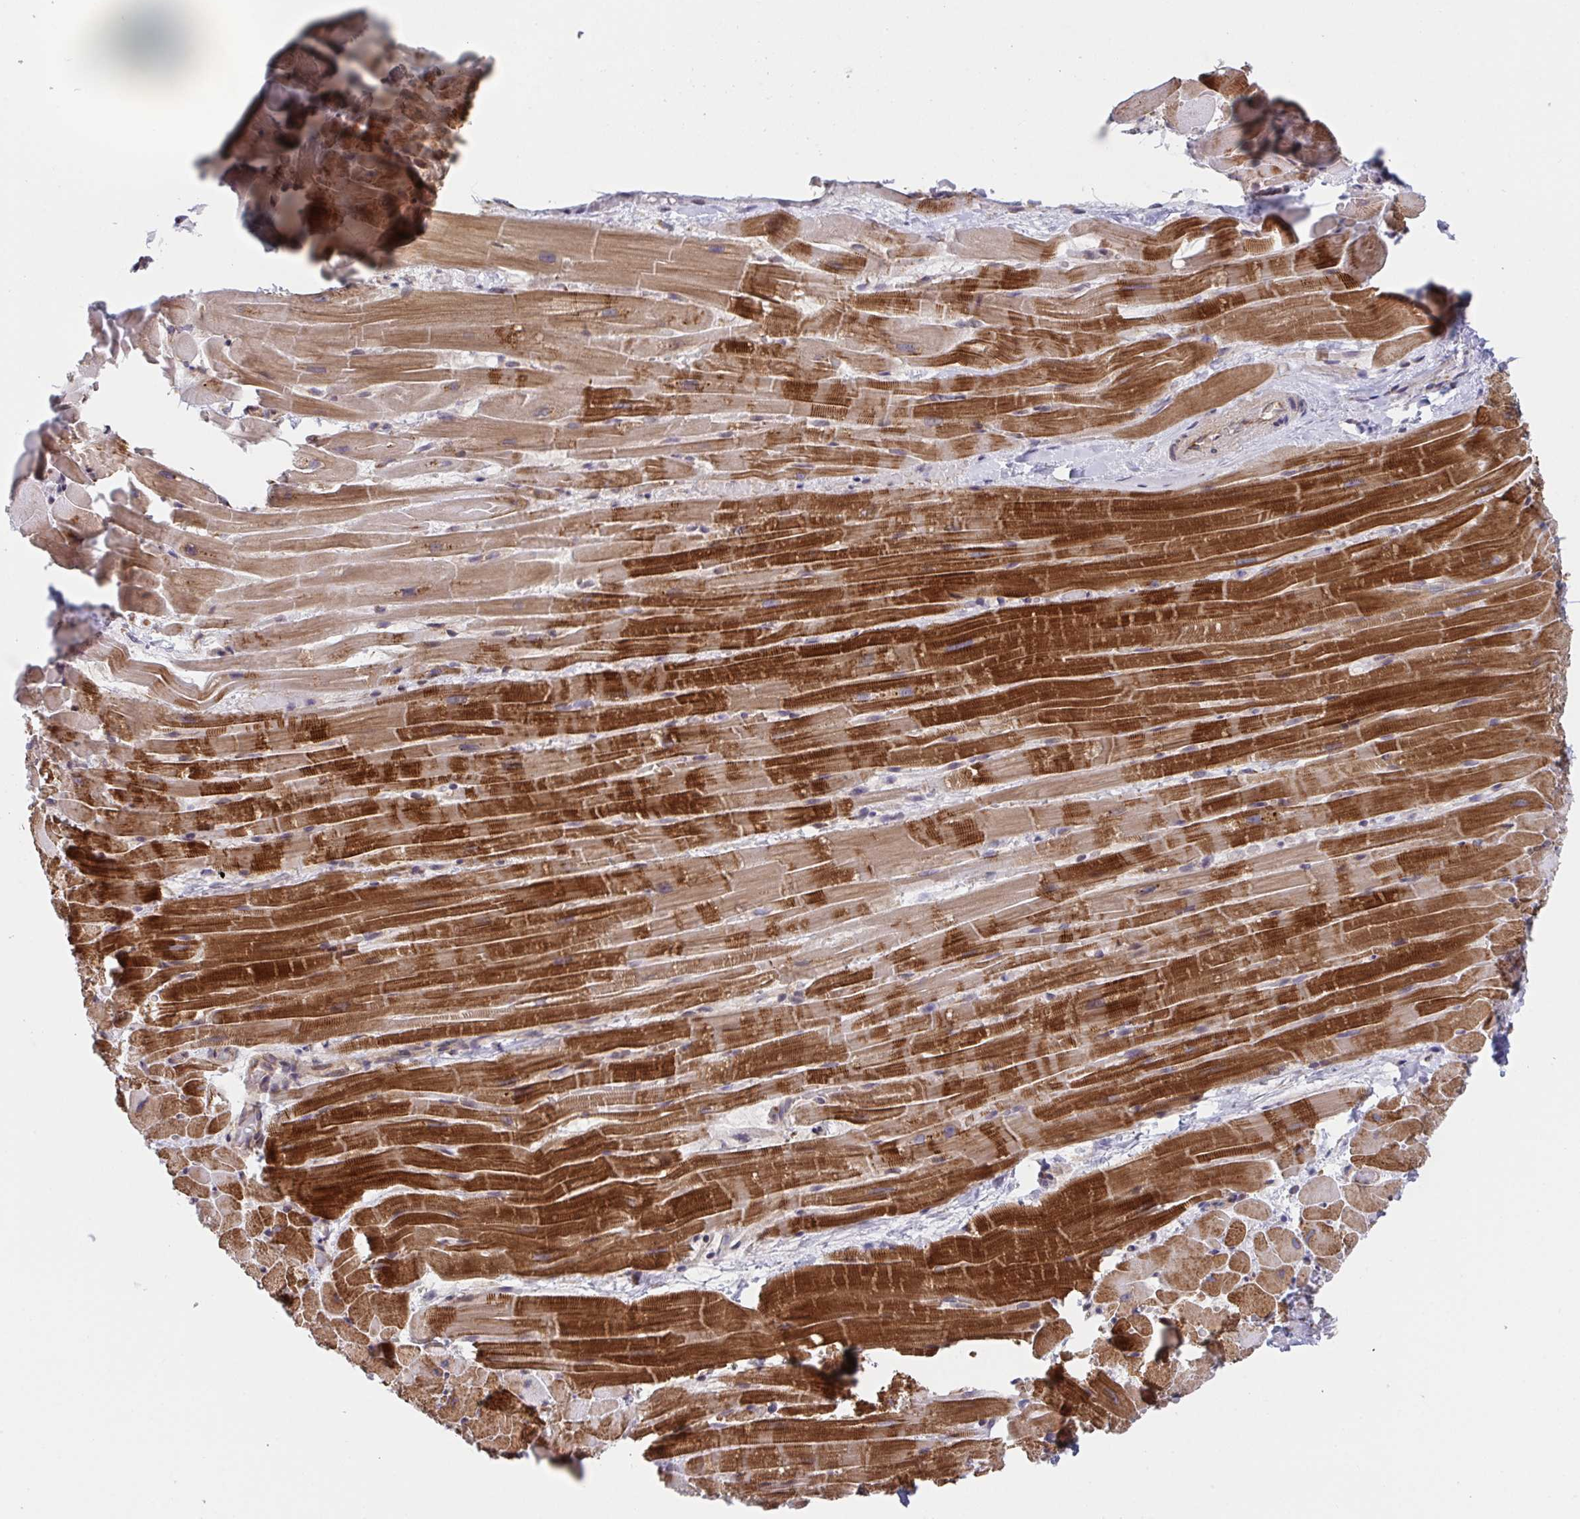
{"staining": {"intensity": "strong", "quantity": ">75%", "location": "cytoplasmic/membranous"}, "tissue": "heart muscle", "cell_type": "Cardiomyocytes", "image_type": "normal", "snomed": [{"axis": "morphology", "description": "Normal tissue, NOS"}, {"axis": "topography", "description": "Heart"}], "caption": "Brown immunohistochemical staining in unremarkable heart muscle displays strong cytoplasmic/membranous positivity in about >75% of cardiomyocytes.", "gene": "ATP5MJ", "patient": {"sex": "male", "age": 37}}